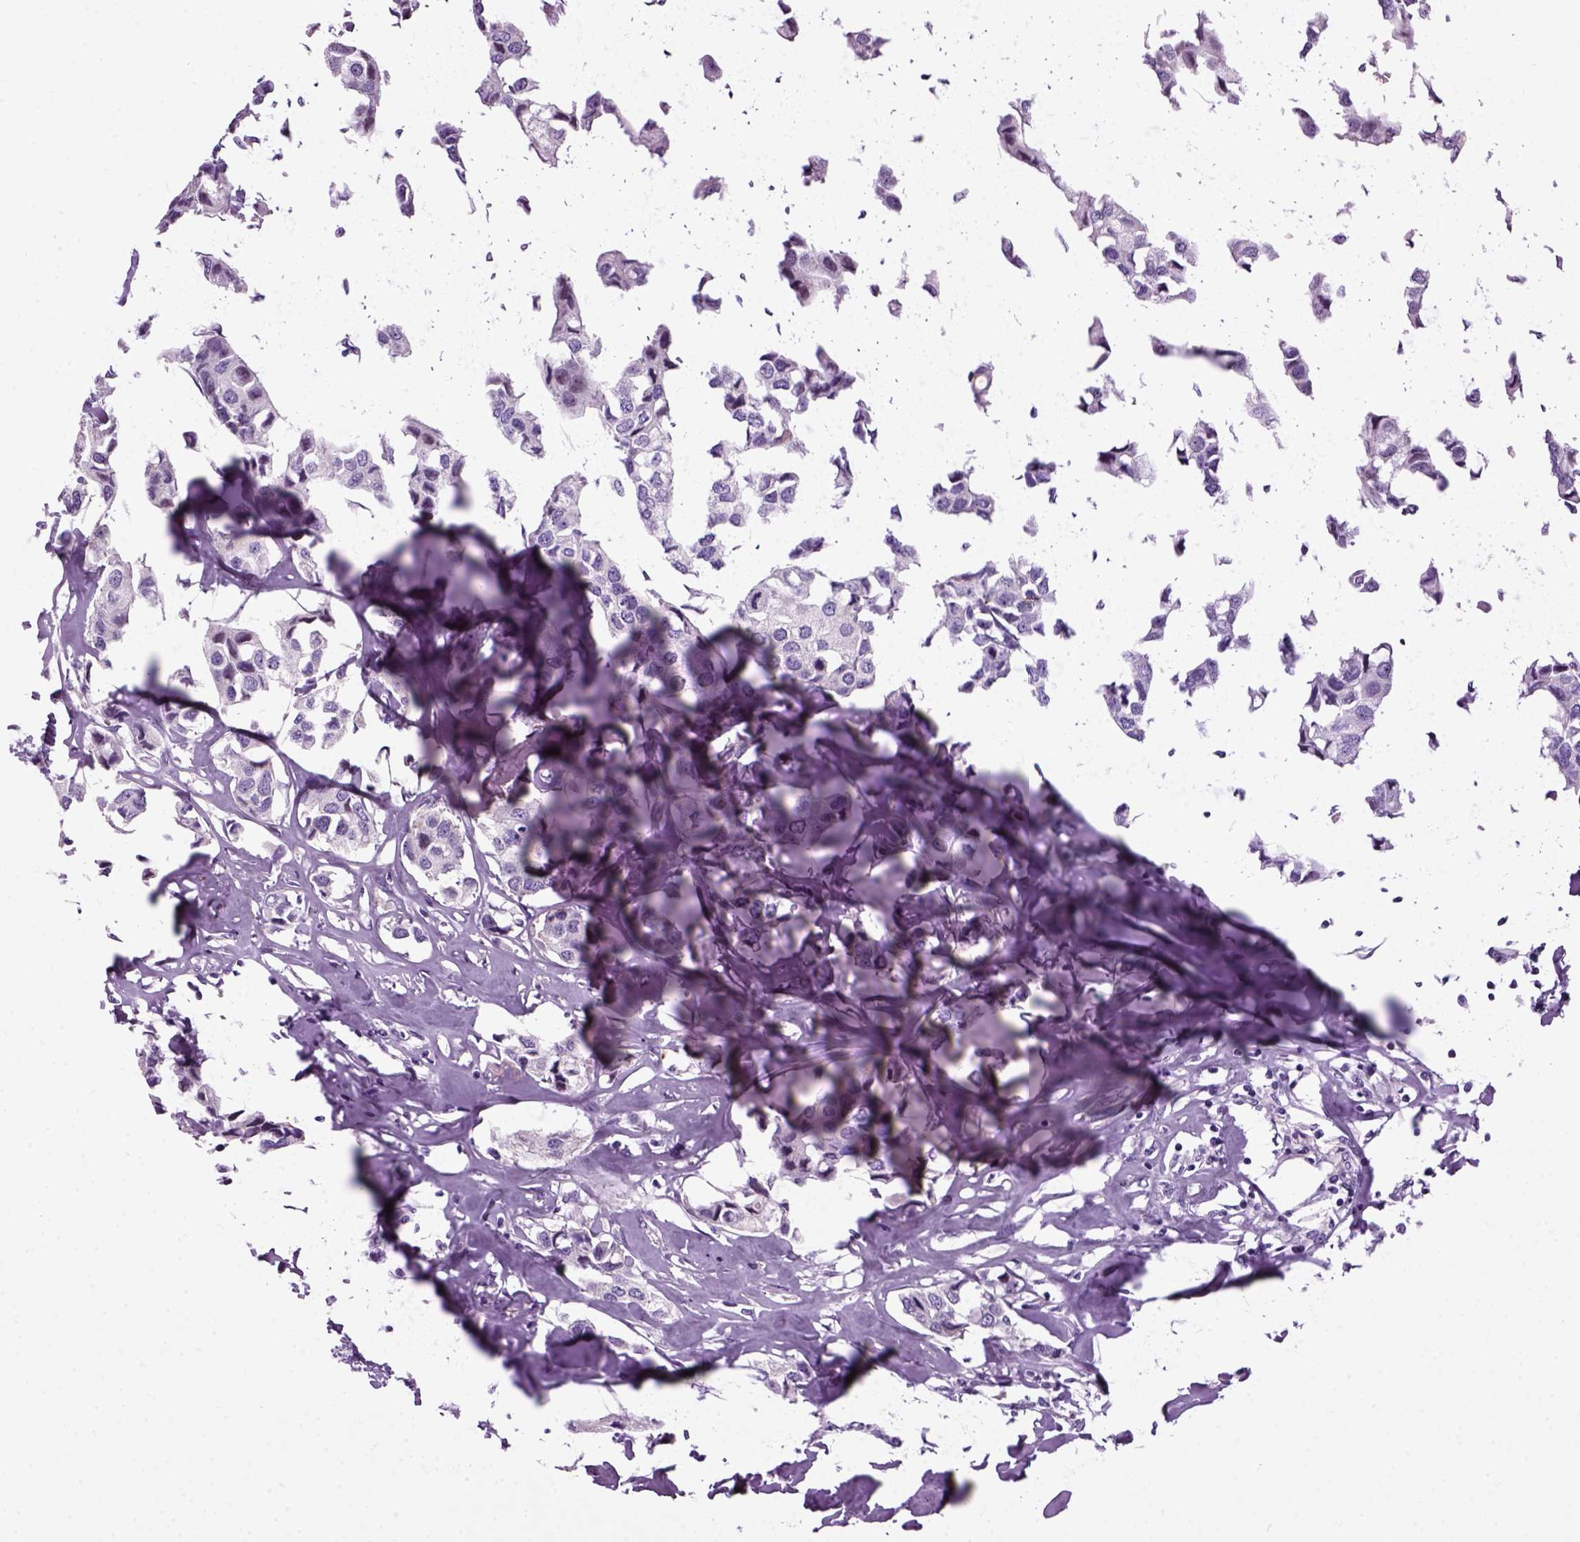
{"staining": {"intensity": "negative", "quantity": "none", "location": "none"}, "tissue": "breast cancer", "cell_type": "Tumor cells", "image_type": "cancer", "snomed": [{"axis": "morphology", "description": "Duct carcinoma"}, {"axis": "topography", "description": "Breast"}], "caption": "IHC image of neoplastic tissue: infiltrating ductal carcinoma (breast) stained with DAB exhibits no significant protein positivity in tumor cells.", "gene": "HMCN2", "patient": {"sex": "female", "age": 80}}